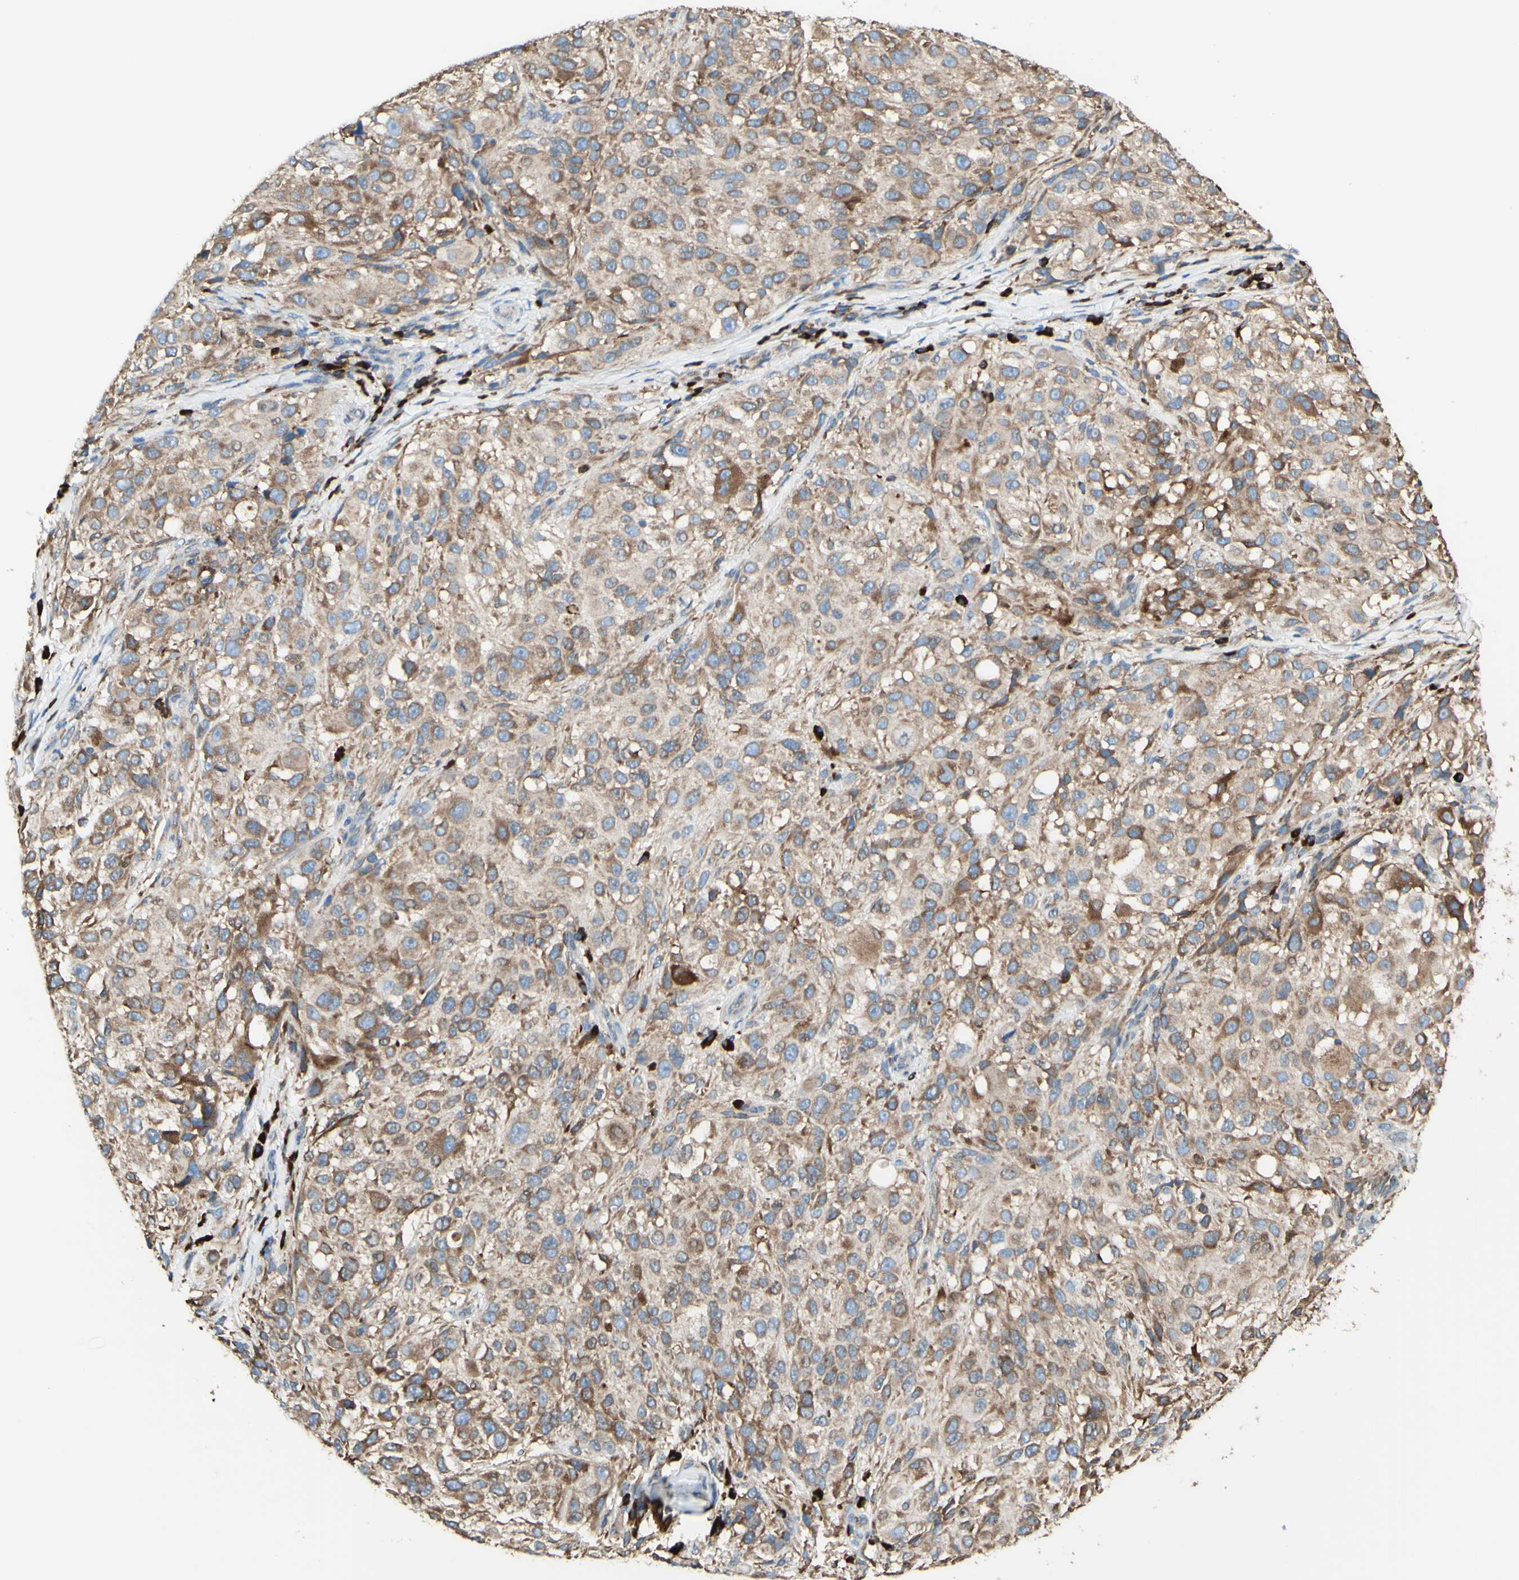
{"staining": {"intensity": "moderate", "quantity": ">75%", "location": "cytoplasmic/membranous"}, "tissue": "melanoma", "cell_type": "Tumor cells", "image_type": "cancer", "snomed": [{"axis": "morphology", "description": "Necrosis, NOS"}, {"axis": "morphology", "description": "Malignant melanoma, NOS"}, {"axis": "topography", "description": "Skin"}], "caption": "This image shows immunohistochemistry (IHC) staining of melanoma, with medium moderate cytoplasmic/membranous positivity in approximately >75% of tumor cells.", "gene": "DNAJB11", "patient": {"sex": "female", "age": 87}}